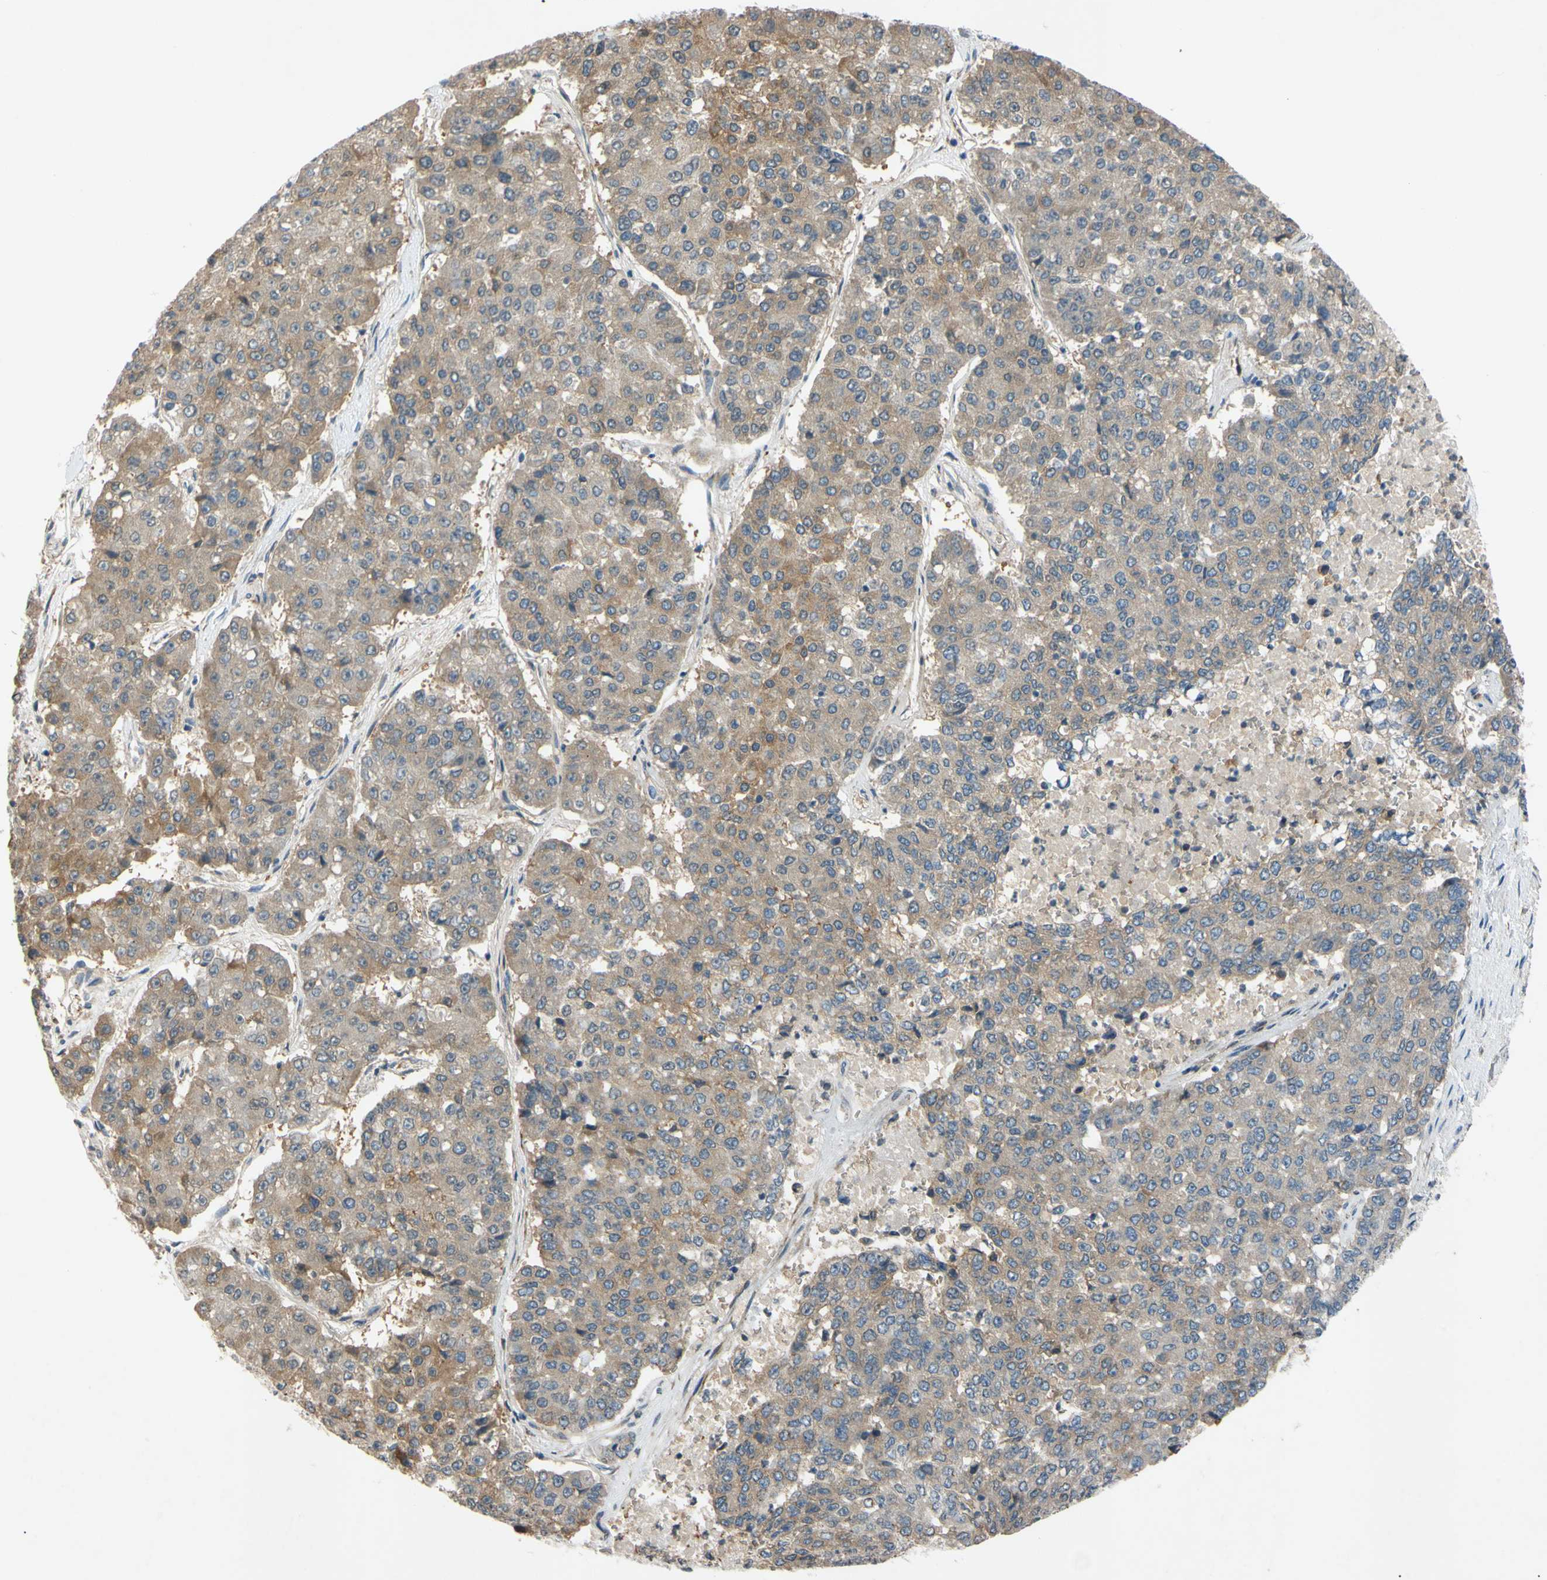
{"staining": {"intensity": "weak", "quantity": ">75%", "location": "cytoplasmic/membranous"}, "tissue": "pancreatic cancer", "cell_type": "Tumor cells", "image_type": "cancer", "snomed": [{"axis": "morphology", "description": "Adenocarcinoma, NOS"}, {"axis": "topography", "description": "Pancreas"}], "caption": "Human pancreatic adenocarcinoma stained for a protein (brown) demonstrates weak cytoplasmic/membranous positive positivity in about >75% of tumor cells.", "gene": "ADD2", "patient": {"sex": "male", "age": 50}}